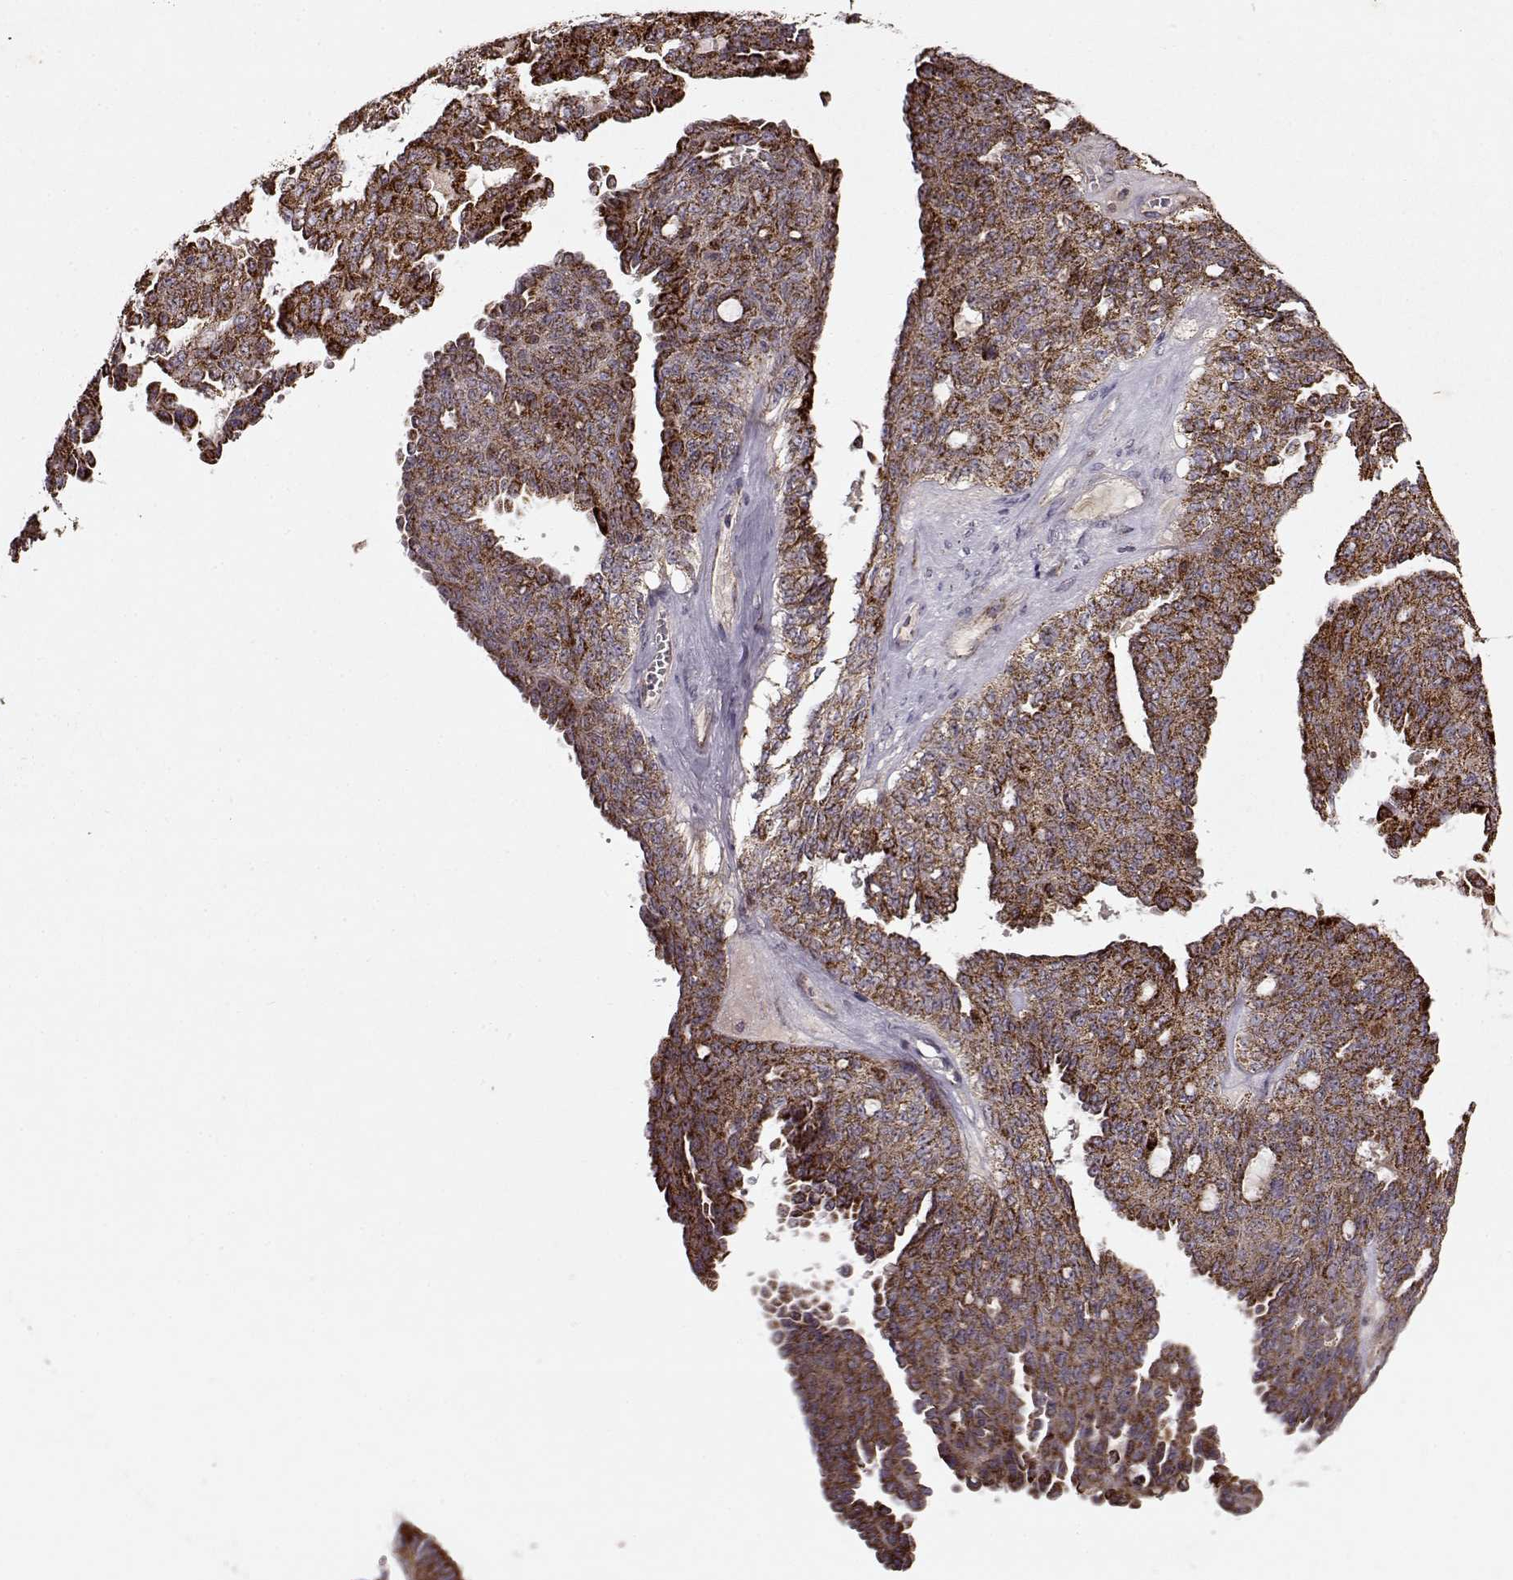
{"staining": {"intensity": "strong", "quantity": ">75%", "location": "cytoplasmic/membranous"}, "tissue": "ovarian cancer", "cell_type": "Tumor cells", "image_type": "cancer", "snomed": [{"axis": "morphology", "description": "Cystadenocarcinoma, serous, NOS"}, {"axis": "topography", "description": "Ovary"}], "caption": "Immunohistochemistry of human ovarian serous cystadenocarcinoma demonstrates high levels of strong cytoplasmic/membranous staining in approximately >75% of tumor cells. (DAB (3,3'-diaminobenzidine) IHC, brown staining for protein, blue staining for nuclei).", "gene": "CMTM3", "patient": {"sex": "female", "age": 71}}